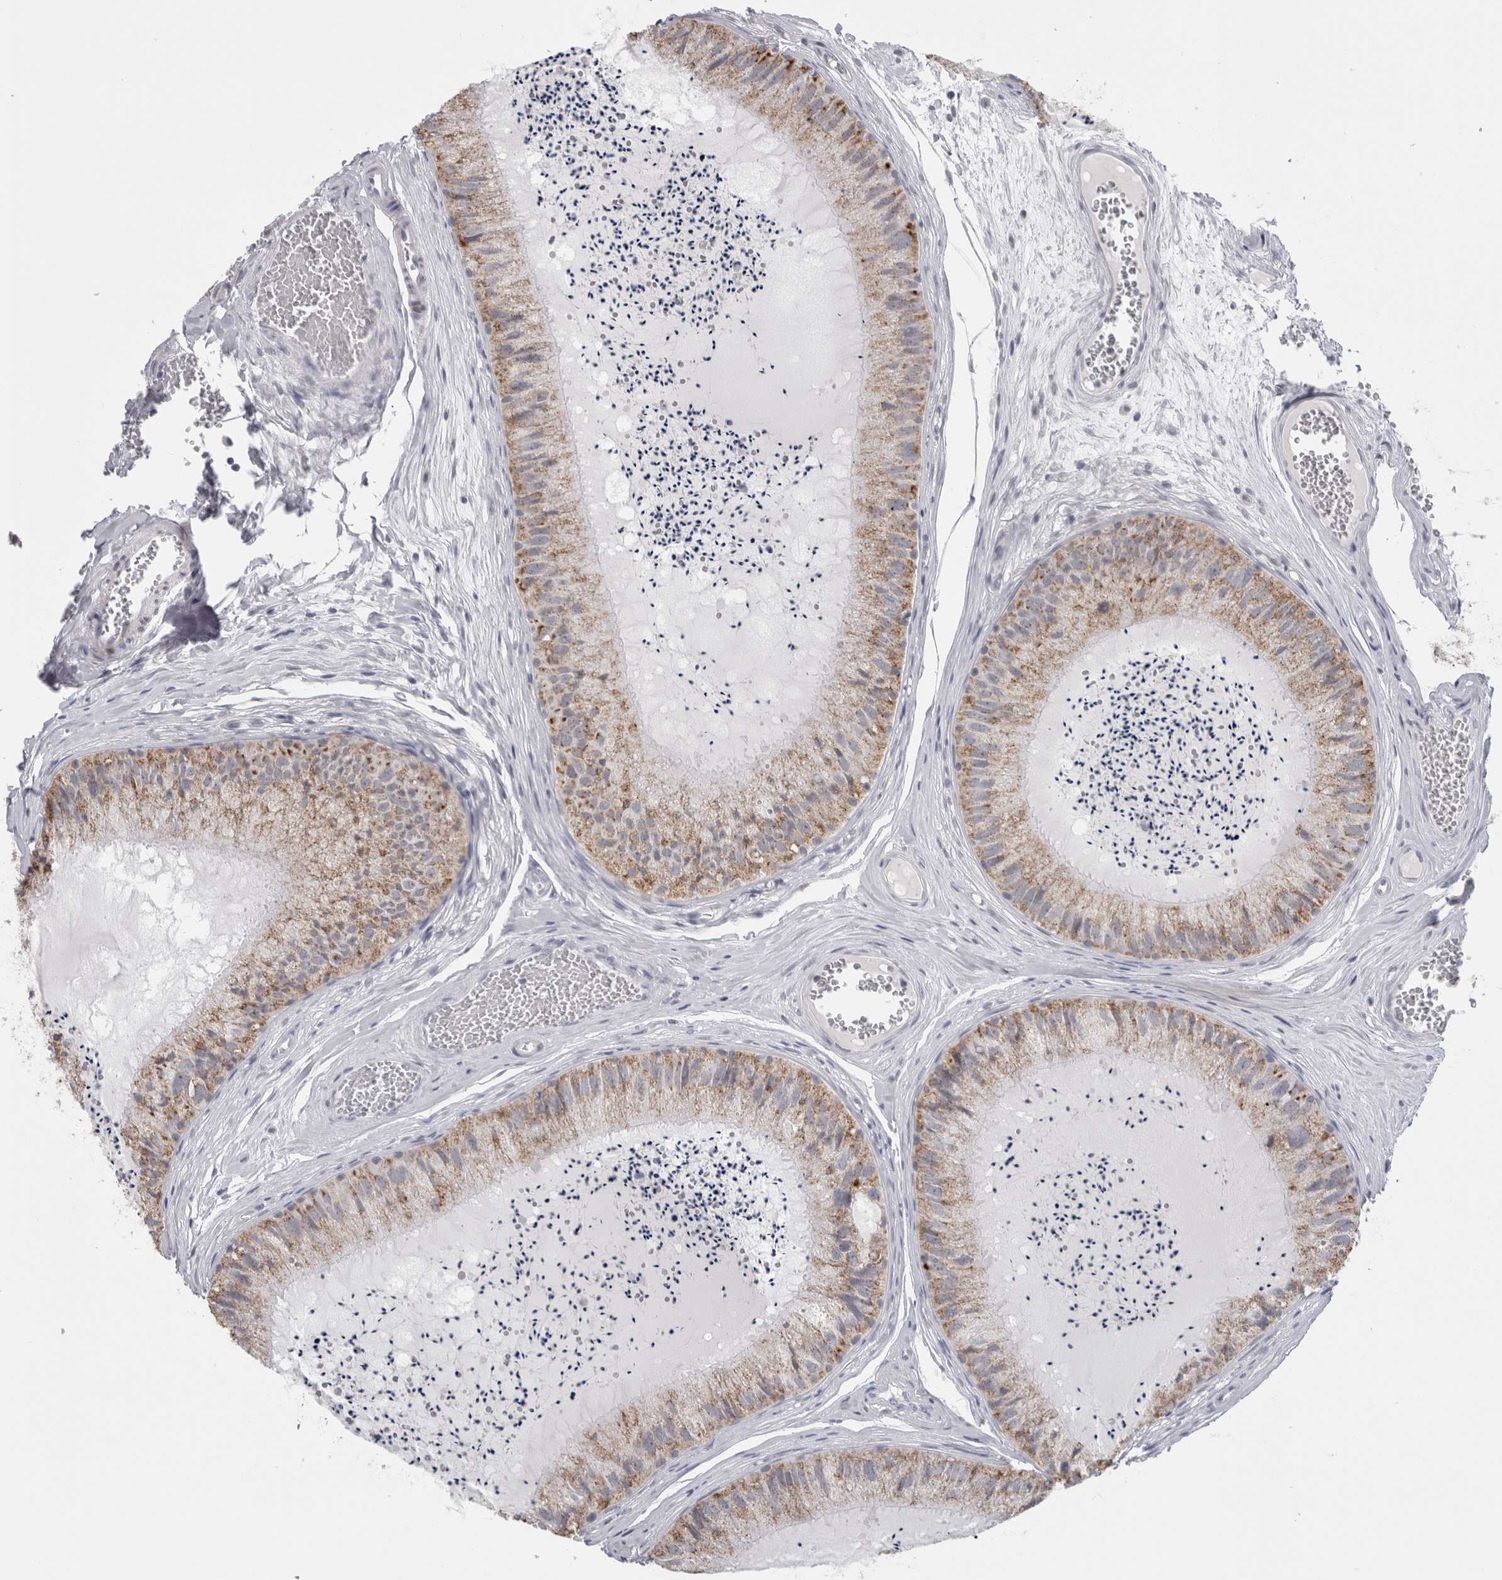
{"staining": {"intensity": "moderate", "quantity": ">75%", "location": "cytoplasmic/membranous"}, "tissue": "epididymis", "cell_type": "Glandular cells", "image_type": "normal", "snomed": [{"axis": "morphology", "description": "Normal tissue, NOS"}, {"axis": "topography", "description": "Epididymis"}], "caption": "Glandular cells show medium levels of moderate cytoplasmic/membranous expression in about >75% of cells in normal human epididymis.", "gene": "PLIN1", "patient": {"sex": "male", "age": 31}}